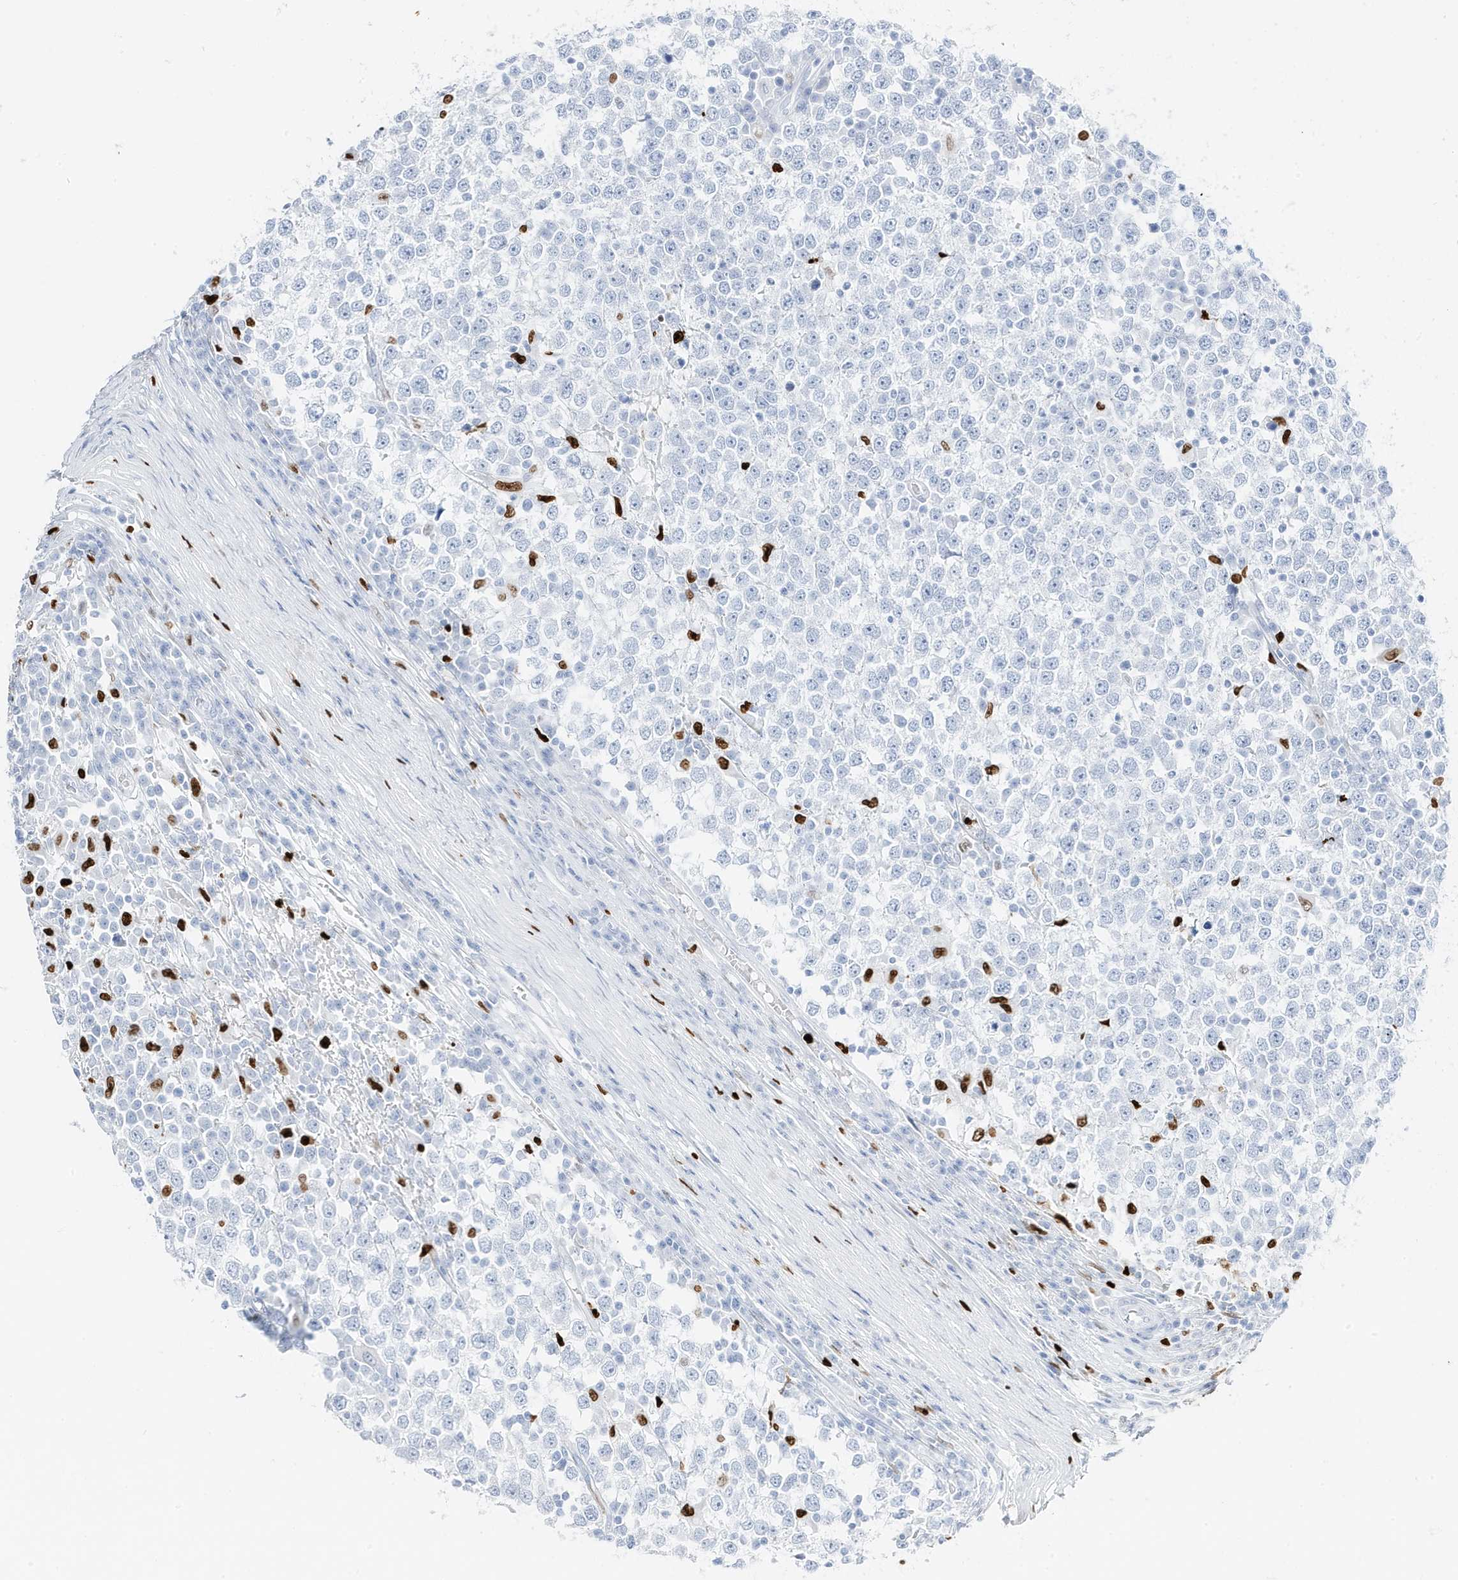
{"staining": {"intensity": "negative", "quantity": "none", "location": "none"}, "tissue": "testis cancer", "cell_type": "Tumor cells", "image_type": "cancer", "snomed": [{"axis": "morphology", "description": "Seminoma, NOS"}, {"axis": "topography", "description": "Testis"}], "caption": "Protein analysis of testis cancer (seminoma) shows no significant positivity in tumor cells.", "gene": "MNDA", "patient": {"sex": "male", "age": 65}}